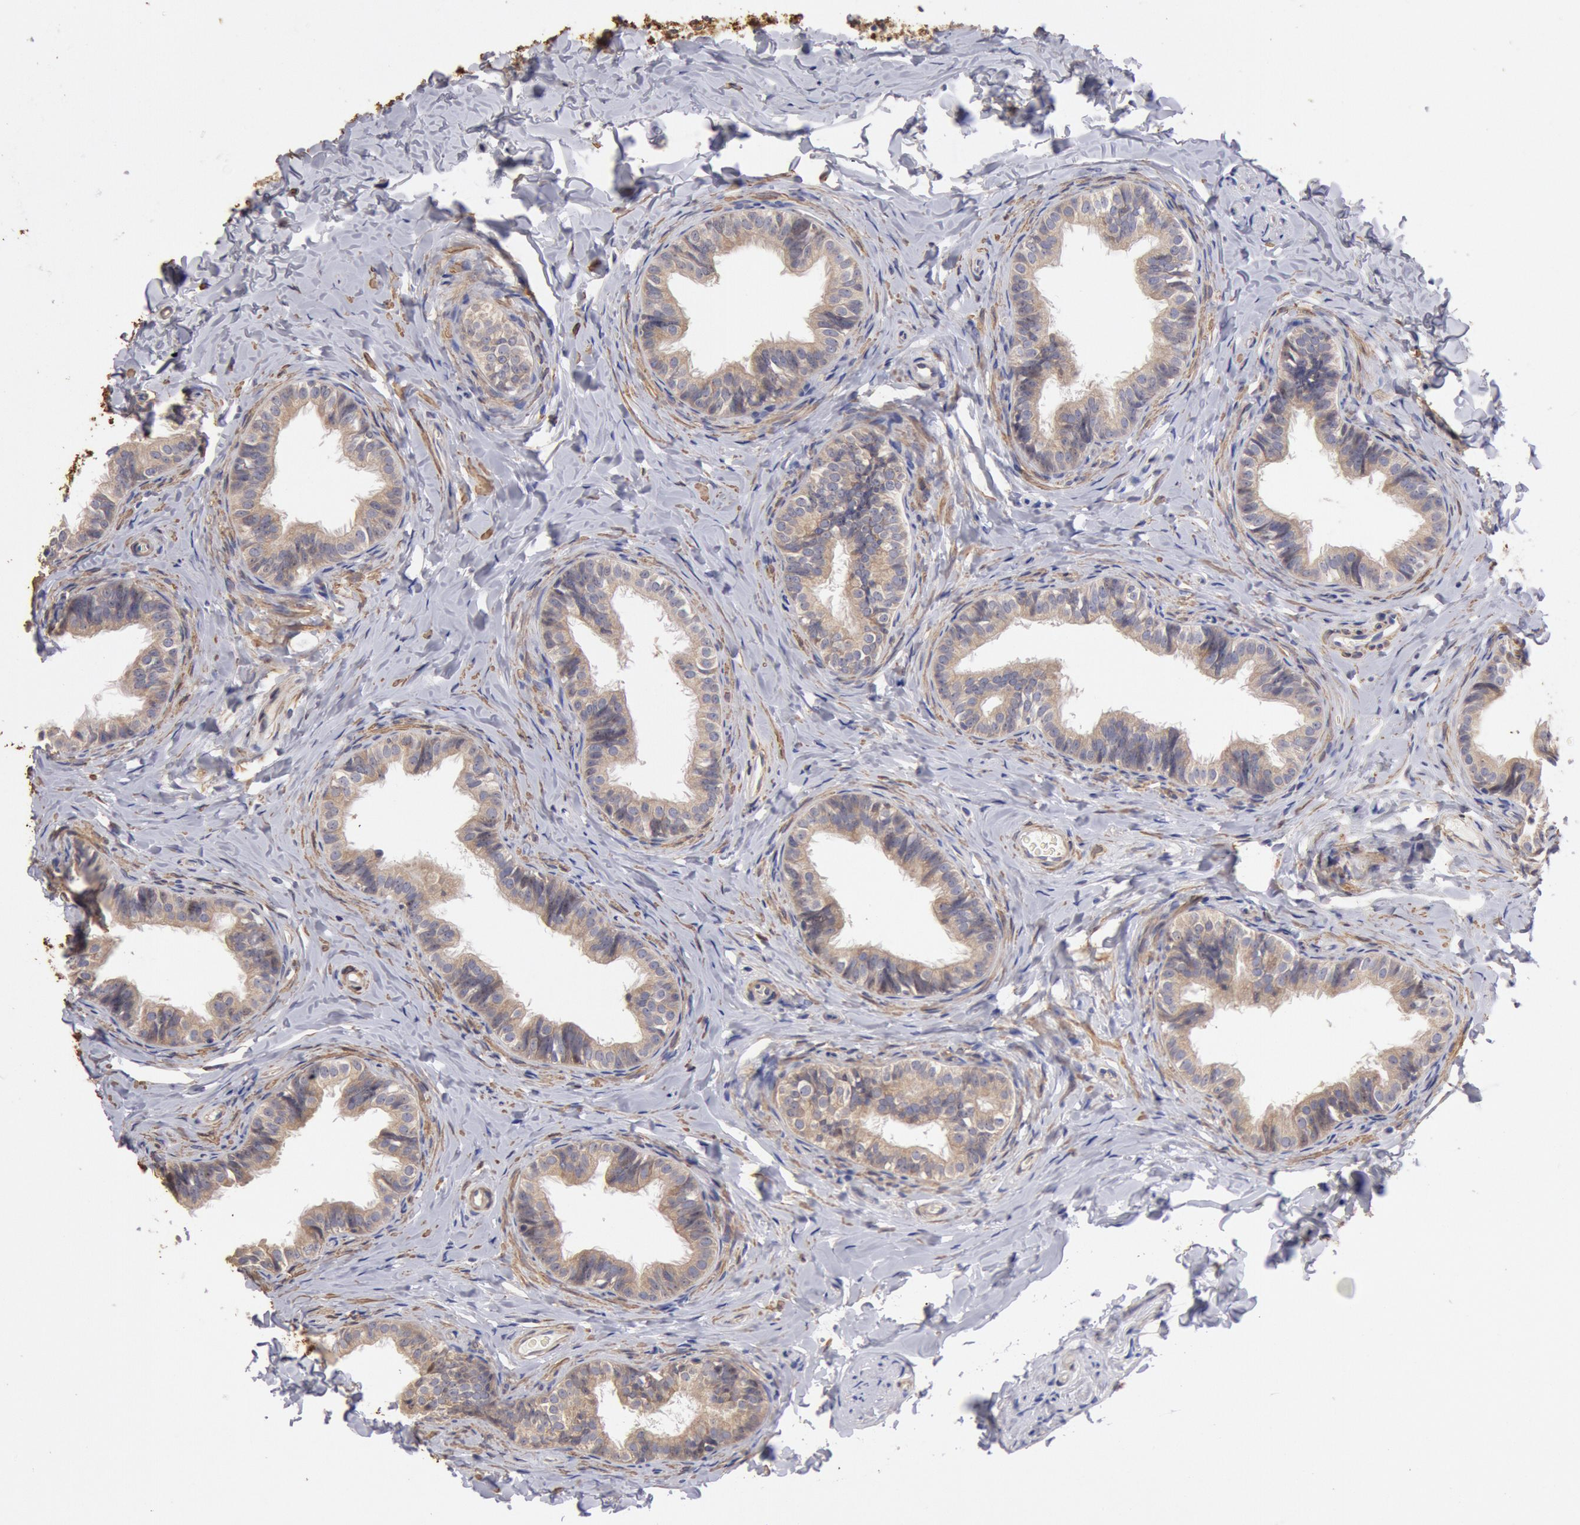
{"staining": {"intensity": "moderate", "quantity": "25%-75%", "location": "cytoplasmic/membranous"}, "tissue": "epididymis", "cell_type": "Glandular cells", "image_type": "normal", "snomed": [{"axis": "morphology", "description": "Normal tissue, NOS"}, {"axis": "topography", "description": "Epididymis"}], "caption": "Immunohistochemical staining of unremarkable epididymis reveals moderate cytoplasmic/membranous protein expression in approximately 25%-75% of glandular cells. The staining was performed using DAB (3,3'-diaminobenzidine) to visualize the protein expression in brown, while the nuclei were stained in blue with hematoxylin (Magnification: 20x).", "gene": "TMED8", "patient": {"sex": "male", "age": 26}}